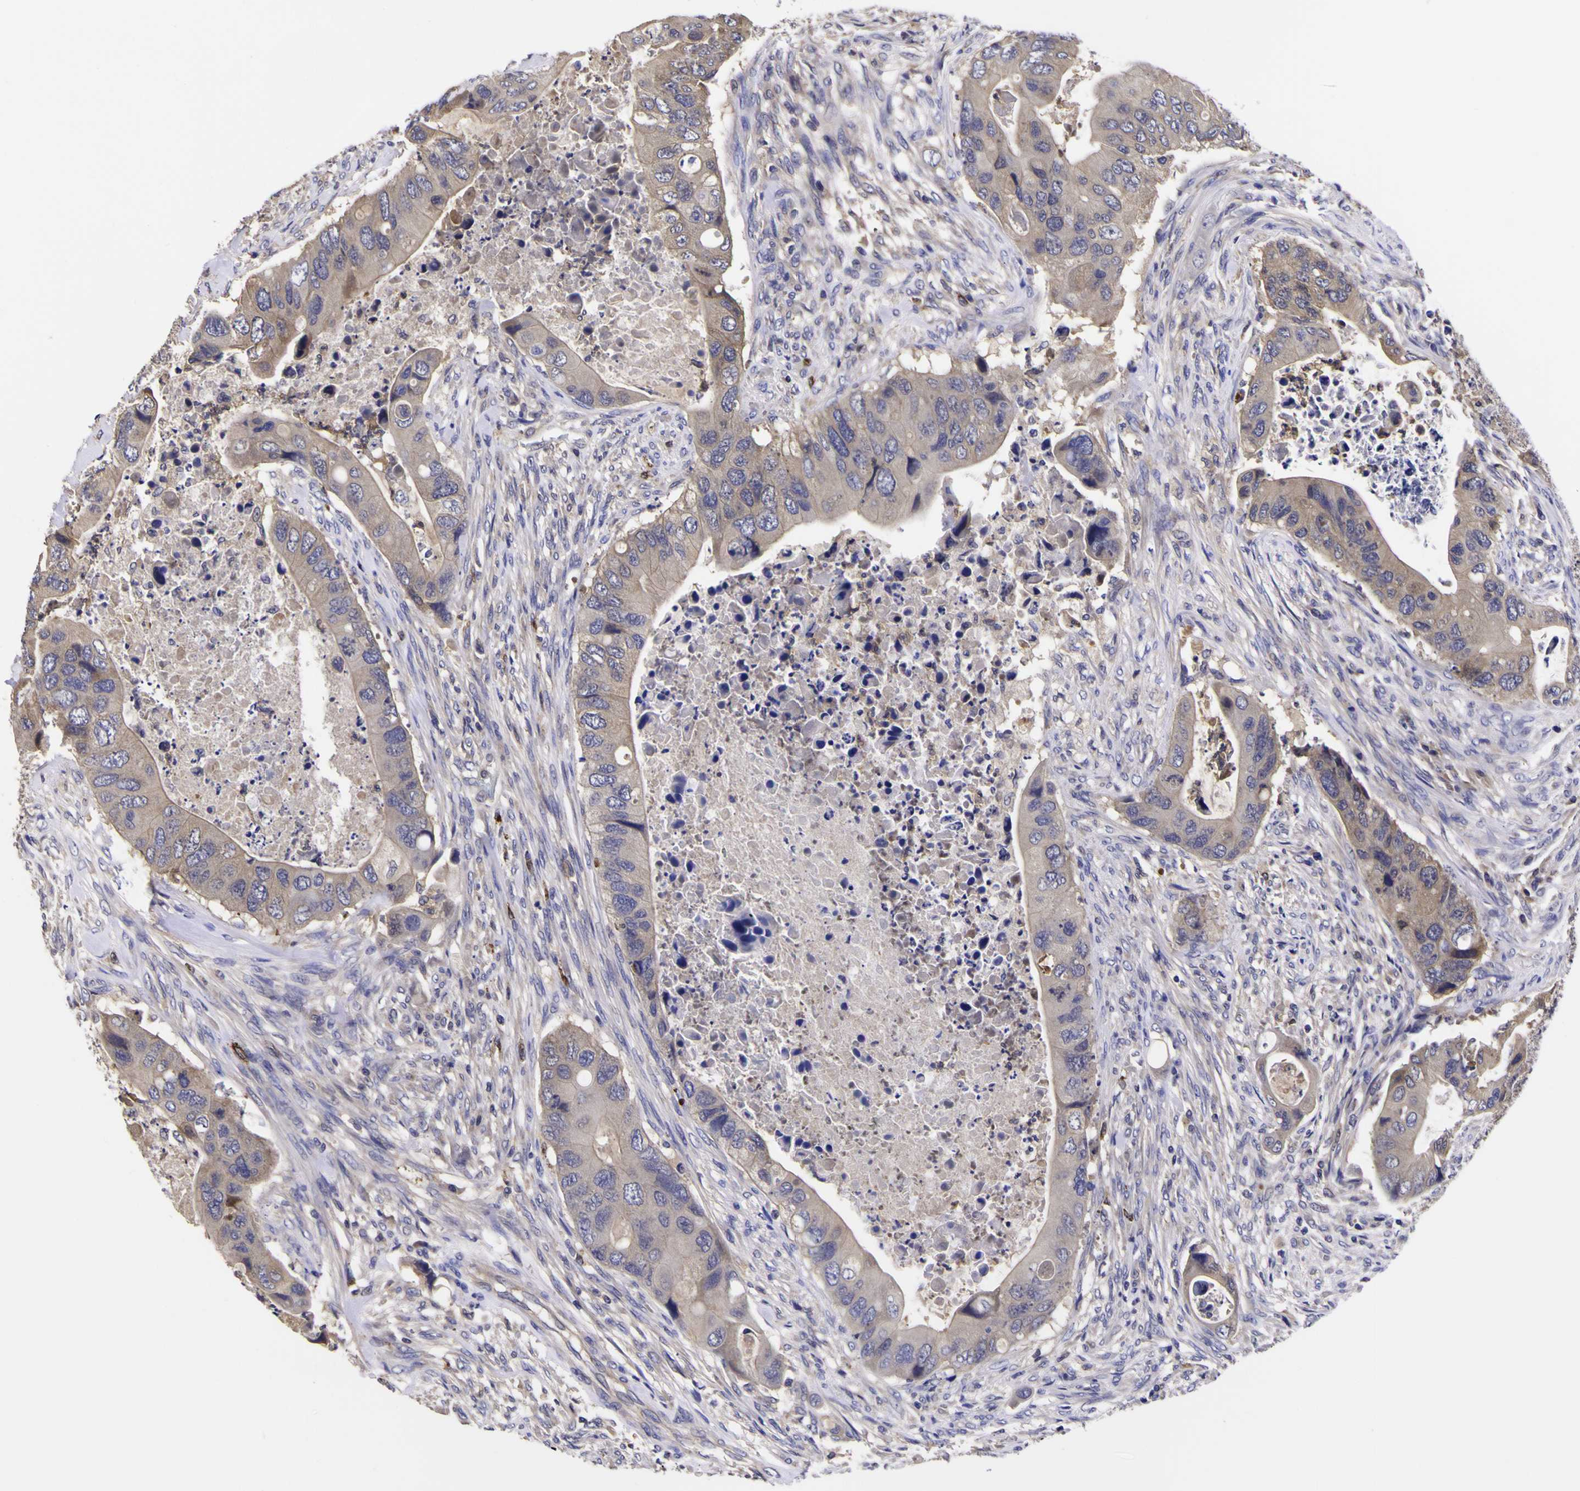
{"staining": {"intensity": "weak", "quantity": ">75%", "location": "cytoplasmic/membranous"}, "tissue": "colorectal cancer", "cell_type": "Tumor cells", "image_type": "cancer", "snomed": [{"axis": "morphology", "description": "Adenocarcinoma, NOS"}, {"axis": "topography", "description": "Rectum"}], "caption": "DAB immunohistochemical staining of colorectal cancer displays weak cytoplasmic/membranous protein expression in approximately >75% of tumor cells.", "gene": "MAPK14", "patient": {"sex": "female", "age": 57}}